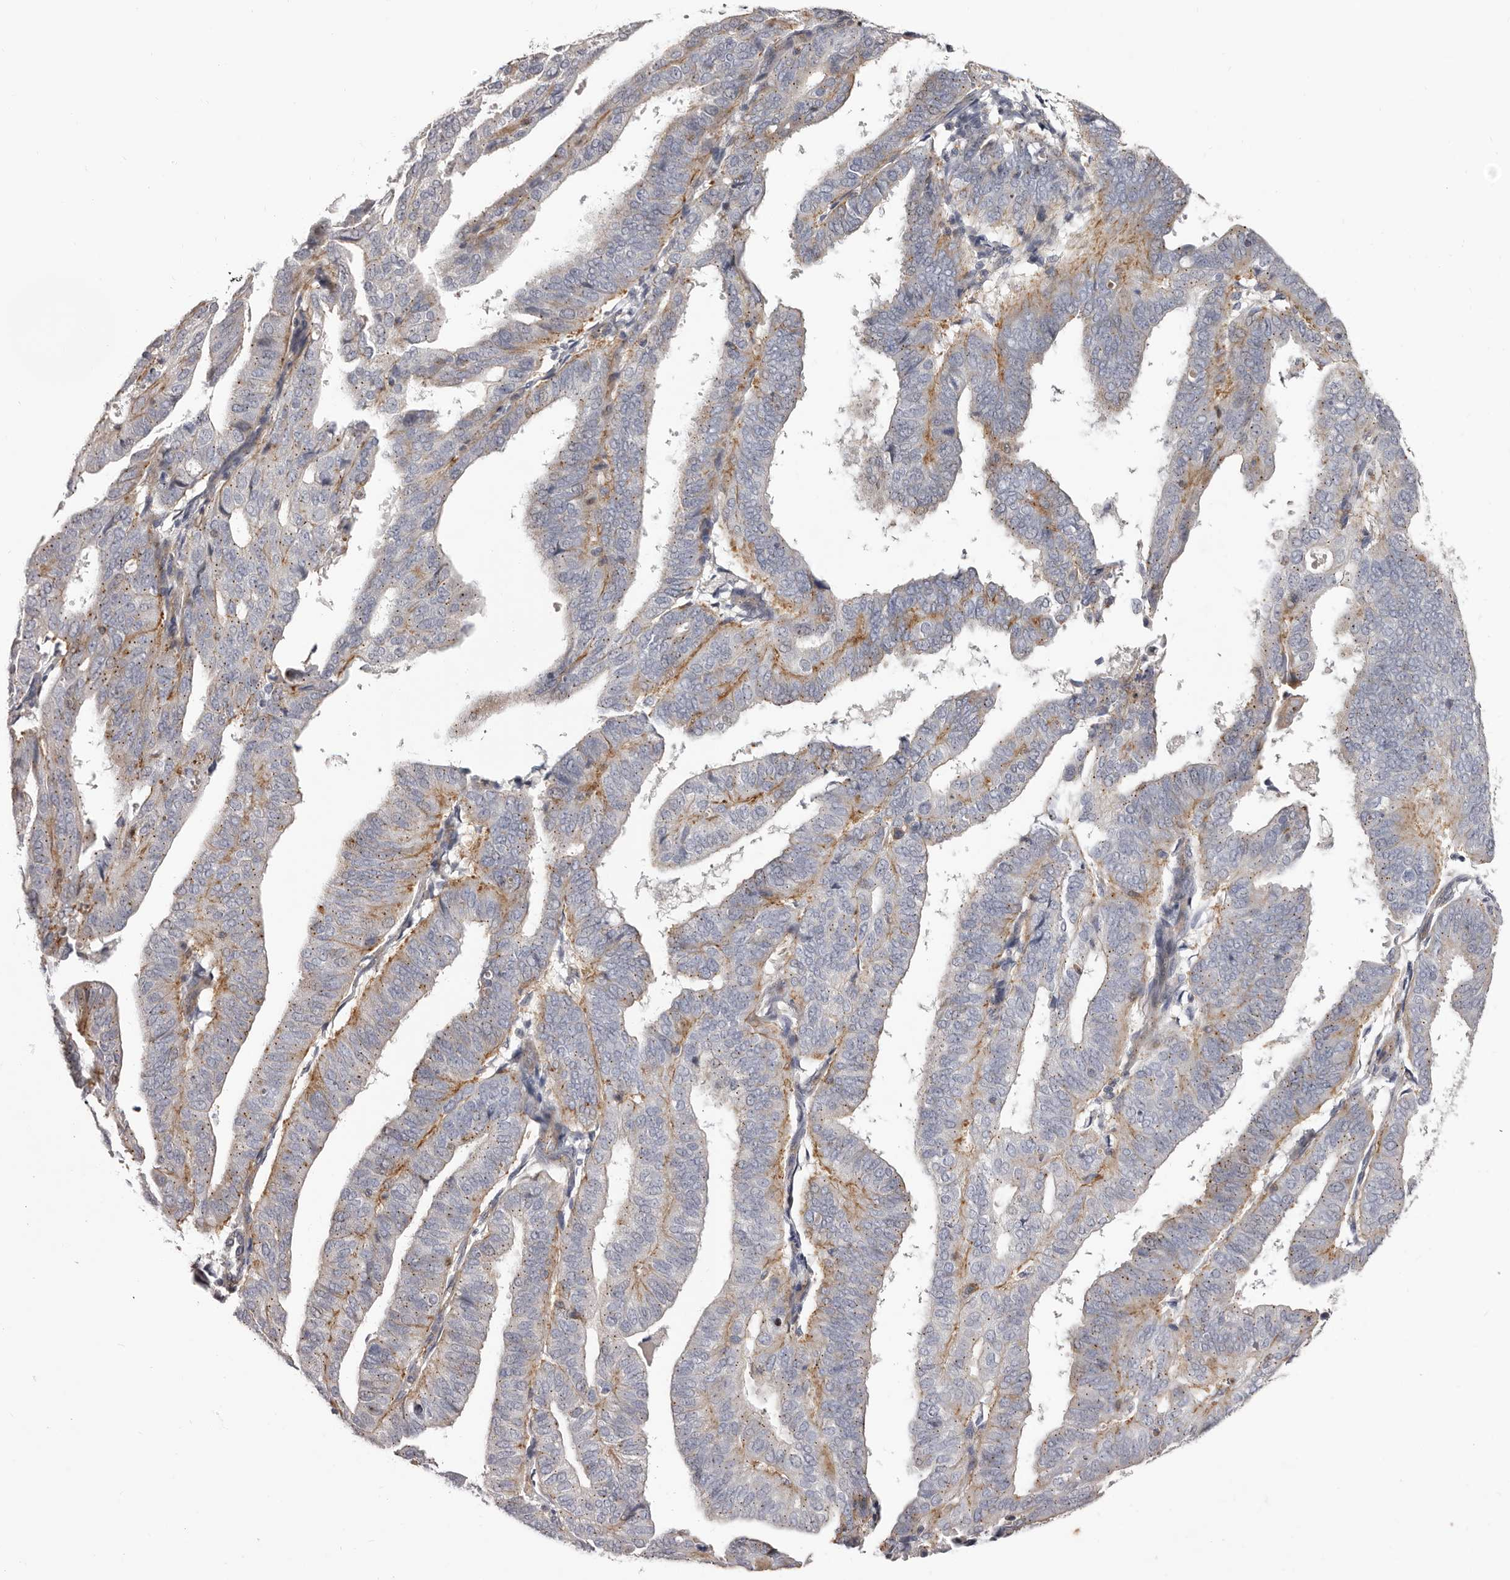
{"staining": {"intensity": "moderate", "quantity": "<25%", "location": "cytoplasmic/membranous"}, "tissue": "endometrial cancer", "cell_type": "Tumor cells", "image_type": "cancer", "snomed": [{"axis": "morphology", "description": "Adenocarcinoma, NOS"}, {"axis": "topography", "description": "Uterus"}], "caption": "IHC micrograph of neoplastic tissue: endometrial adenocarcinoma stained using immunohistochemistry displays low levels of moderate protein expression localized specifically in the cytoplasmic/membranous of tumor cells, appearing as a cytoplasmic/membranous brown color.", "gene": "PEG10", "patient": {"sex": "female", "age": 77}}